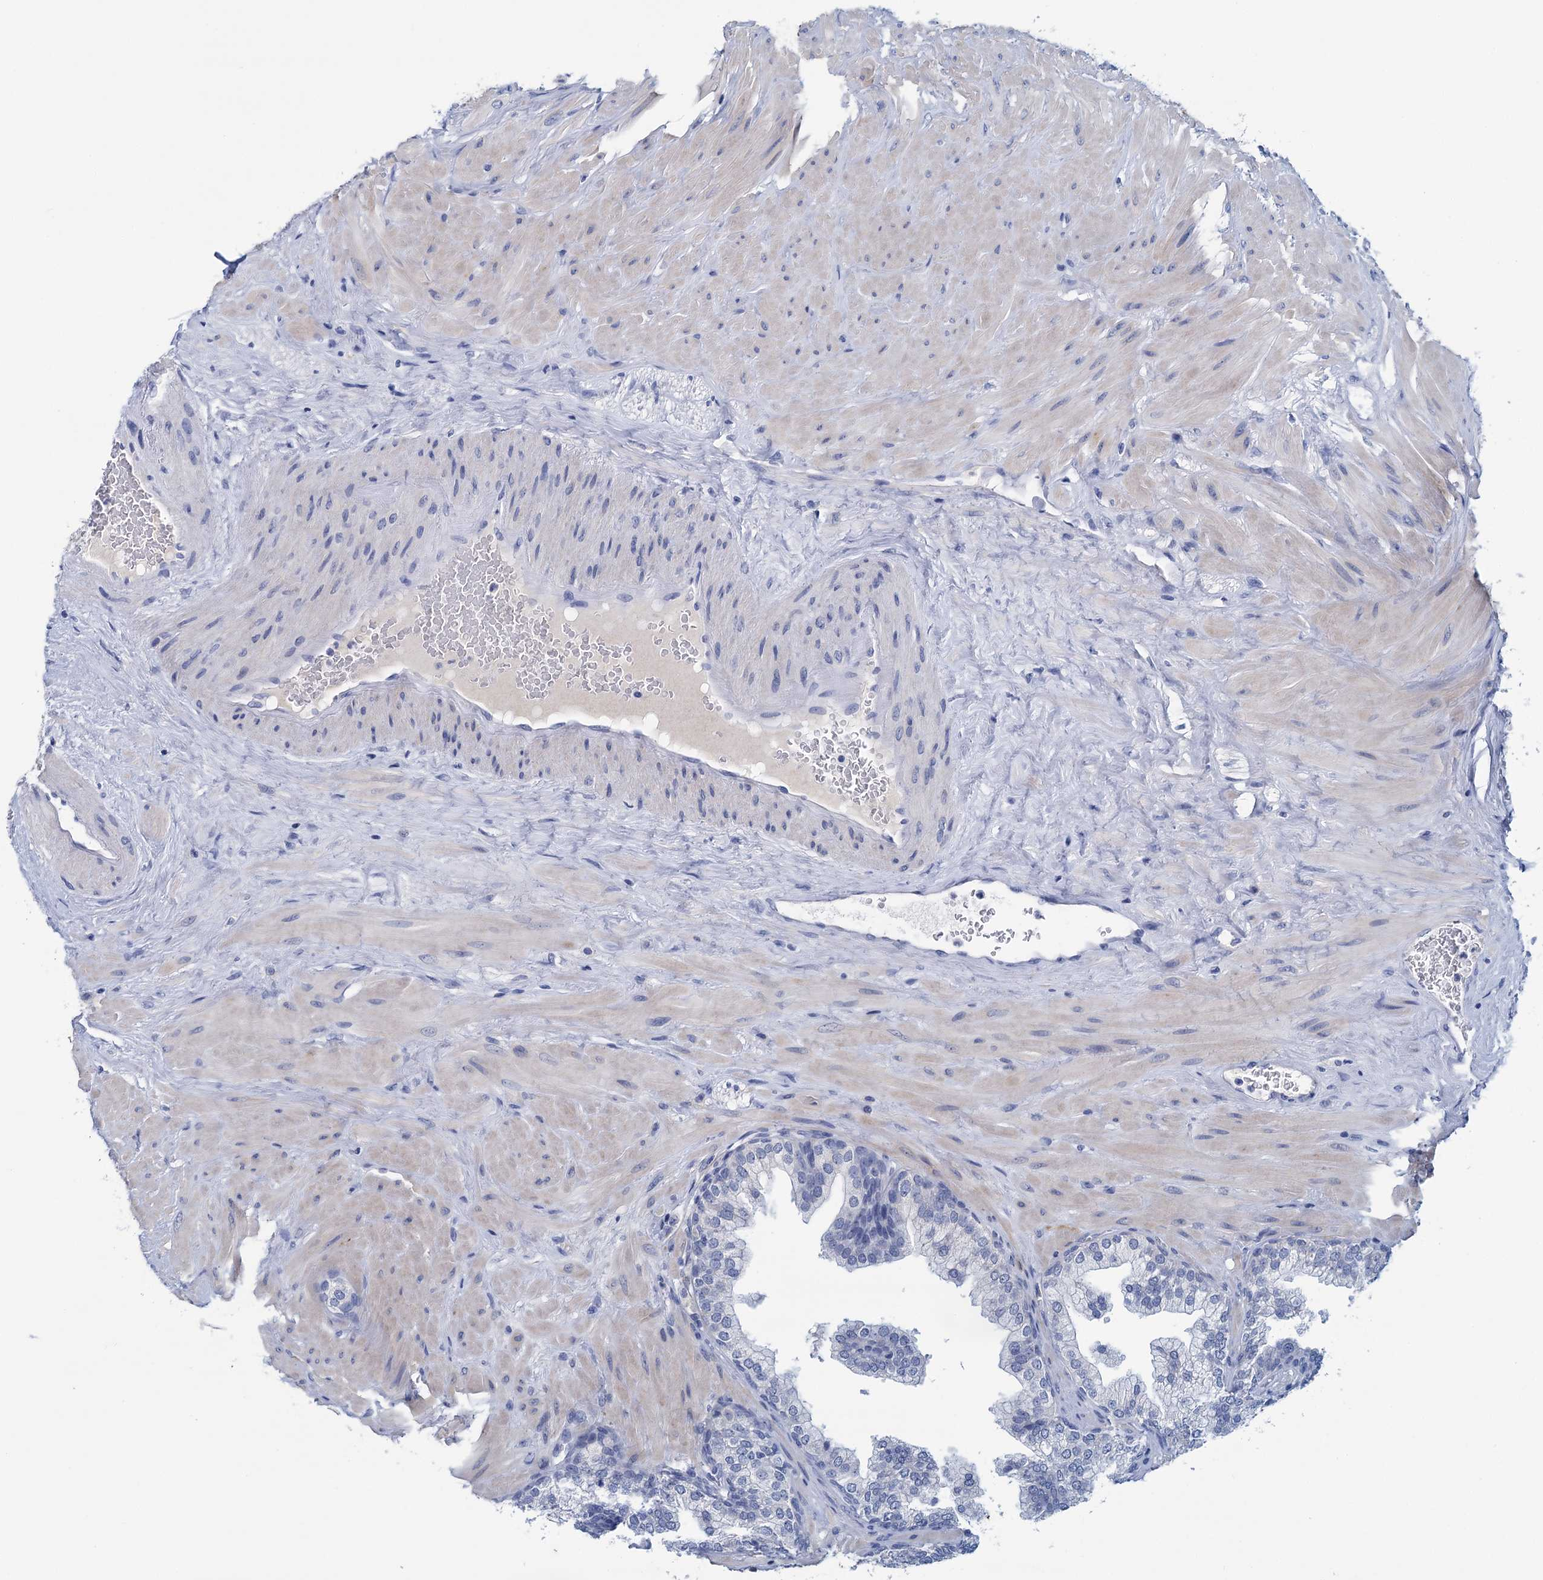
{"staining": {"intensity": "negative", "quantity": "none", "location": "none"}, "tissue": "prostate", "cell_type": "Glandular cells", "image_type": "normal", "snomed": [{"axis": "morphology", "description": "Normal tissue, NOS"}, {"axis": "topography", "description": "Prostate"}], "caption": "Glandular cells show no significant positivity in benign prostate. (Brightfield microscopy of DAB (3,3'-diaminobenzidine) immunohistochemistry (IHC) at high magnification).", "gene": "MYOZ3", "patient": {"sex": "male", "age": 60}}